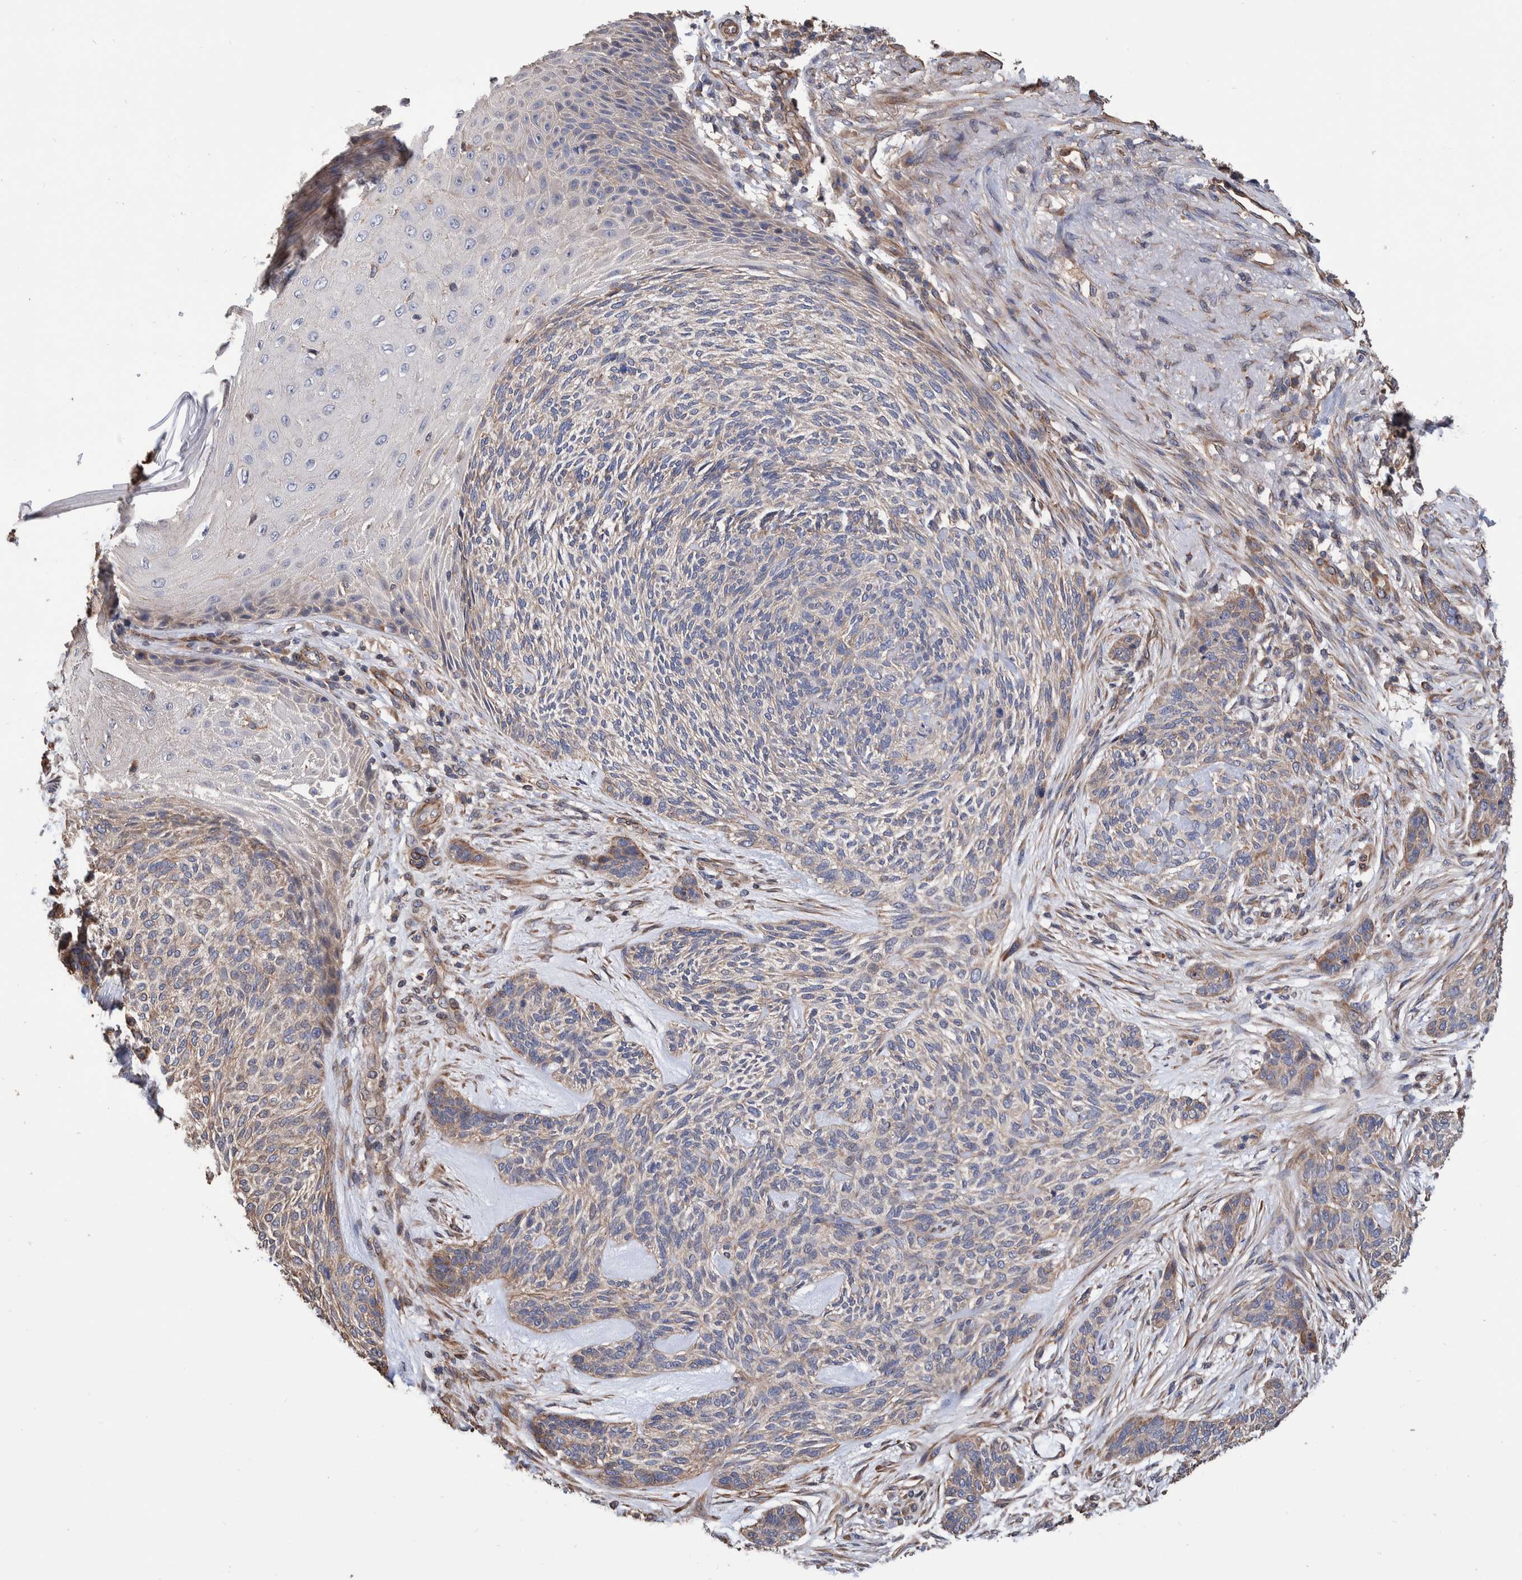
{"staining": {"intensity": "moderate", "quantity": "<25%", "location": "cytoplasmic/membranous"}, "tissue": "skin cancer", "cell_type": "Tumor cells", "image_type": "cancer", "snomed": [{"axis": "morphology", "description": "Basal cell carcinoma"}, {"axis": "topography", "description": "Skin"}], "caption": "Protein staining shows moderate cytoplasmic/membranous staining in approximately <25% of tumor cells in basal cell carcinoma (skin). (Brightfield microscopy of DAB IHC at high magnification).", "gene": "SLC45A4", "patient": {"sex": "male", "age": 55}}